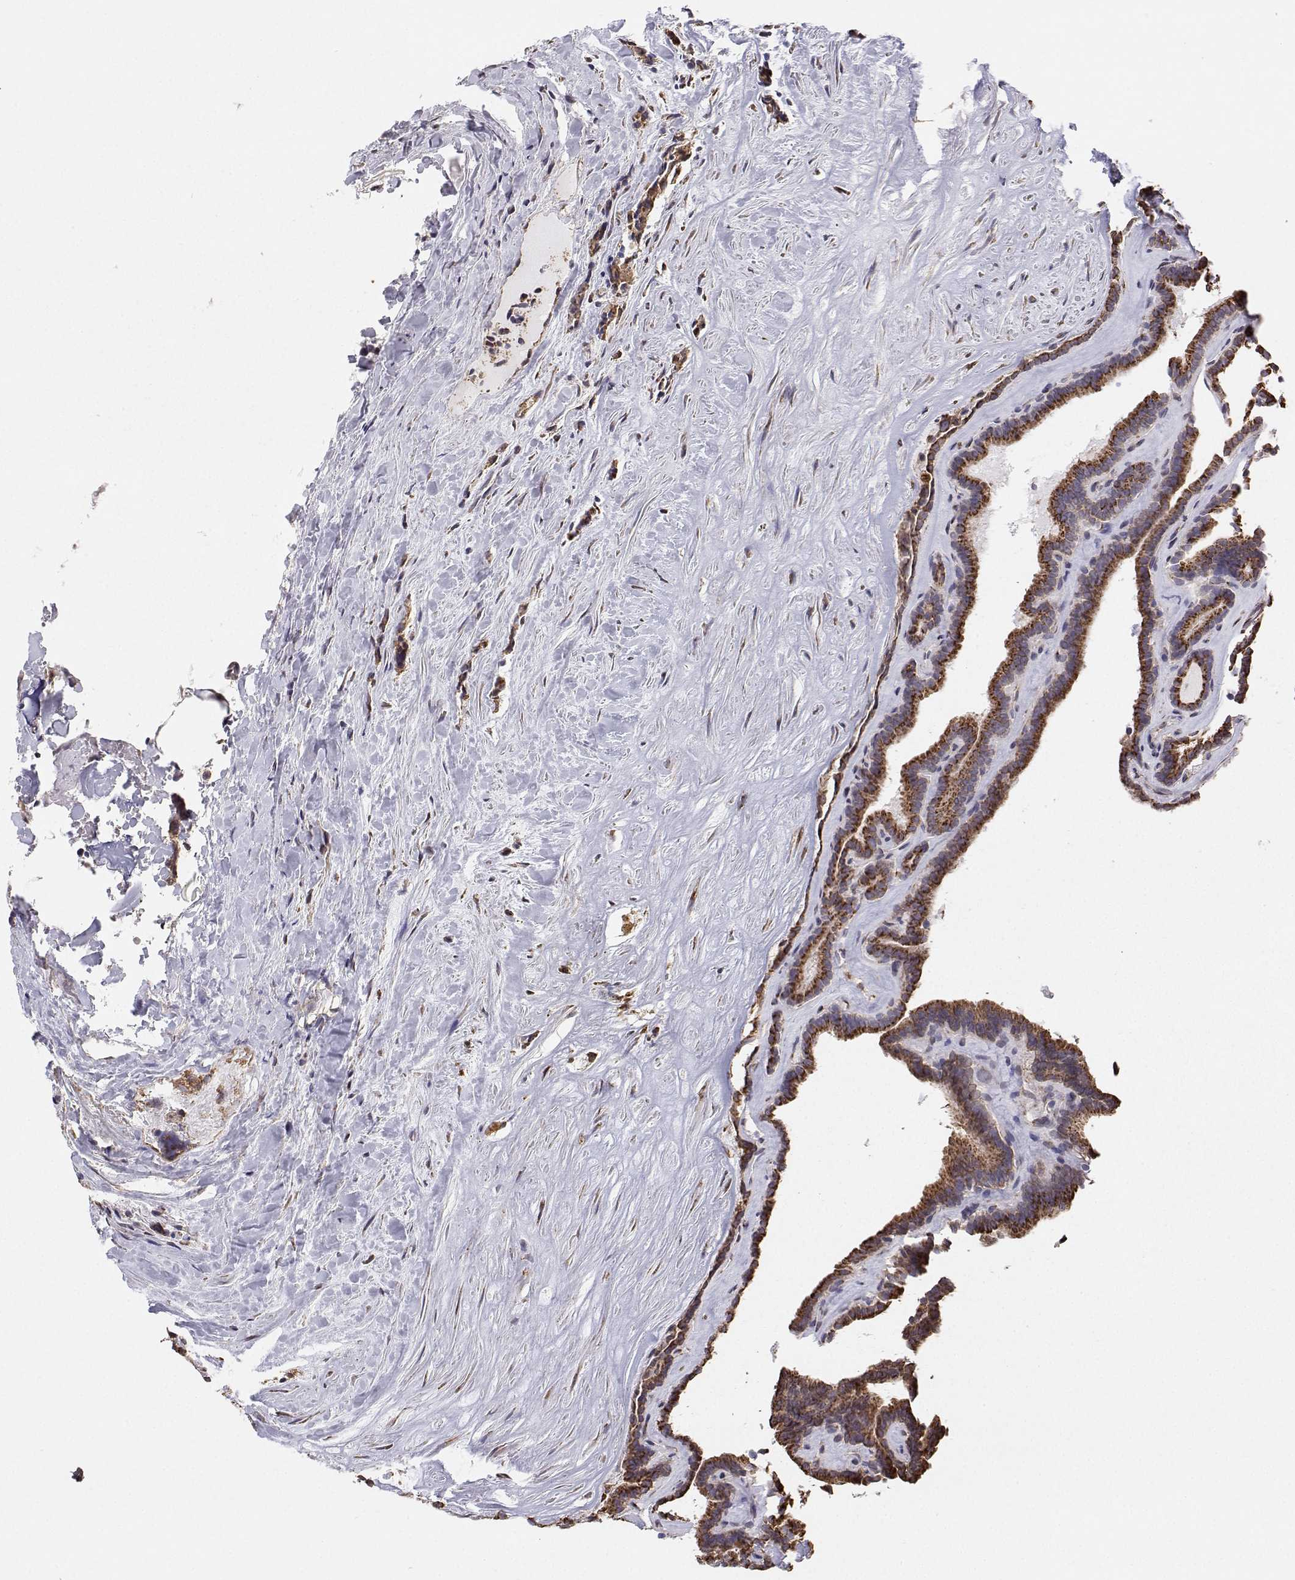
{"staining": {"intensity": "strong", "quantity": ">75%", "location": "cytoplasmic/membranous"}, "tissue": "thyroid cancer", "cell_type": "Tumor cells", "image_type": "cancer", "snomed": [{"axis": "morphology", "description": "Papillary adenocarcinoma, NOS"}, {"axis": "topography", "description": "Thyroid gland"}], "caption": "This is an image of immunohistochemistry (IHC) staining of papillary adenocarcinoma (thyroid), which shows strong positivity in the cytoplasmic/membranous of tumor cells.", "gene": "STARD13", "patient": {"sex": "female", "age": 21}}